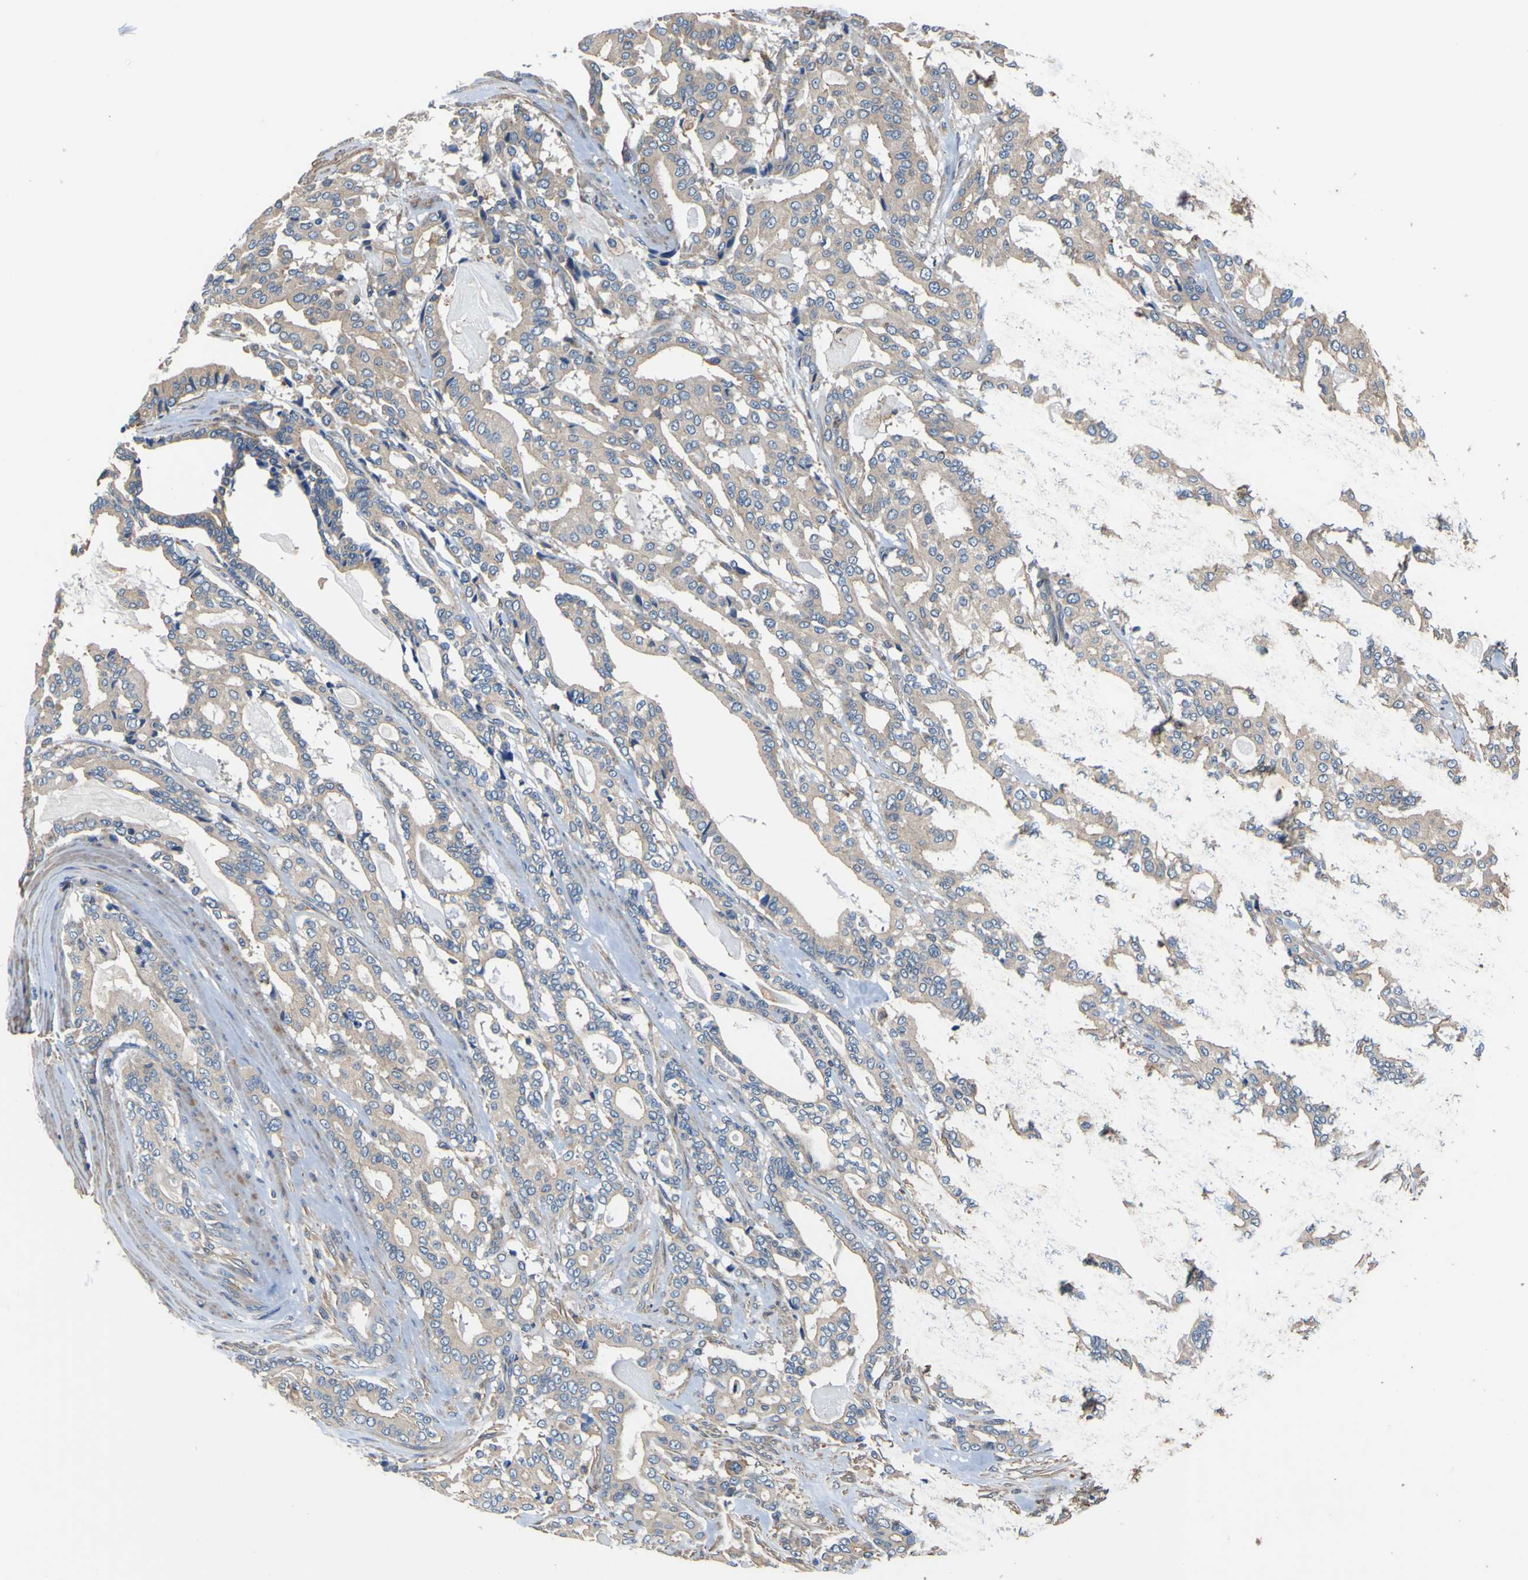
{"staining": {"intensity": "weak", "quantity": ">75%", "location": "cytoplasmic/membranous"}, "tissue": "pancreatic cancer", "cell_type": "Tumor cells", "image_type": "cancer", "snomed": [{"axis": "morphology", "description": "Adenocarcinoma, NOS"}, {"axis": "topography", "description": "Pancreas"}], "caption": "A brown stain highlights weak cytoplasmic/membranous expression of a protein in adenocarcinoma (pancreatic) tumor cells. (DAB (3,3'-diaminobenzidine) = brown stain, brightfield microscopy at high magnification).", "gene": "CNR2", "patient": {"sex": "male", "age": 63}}